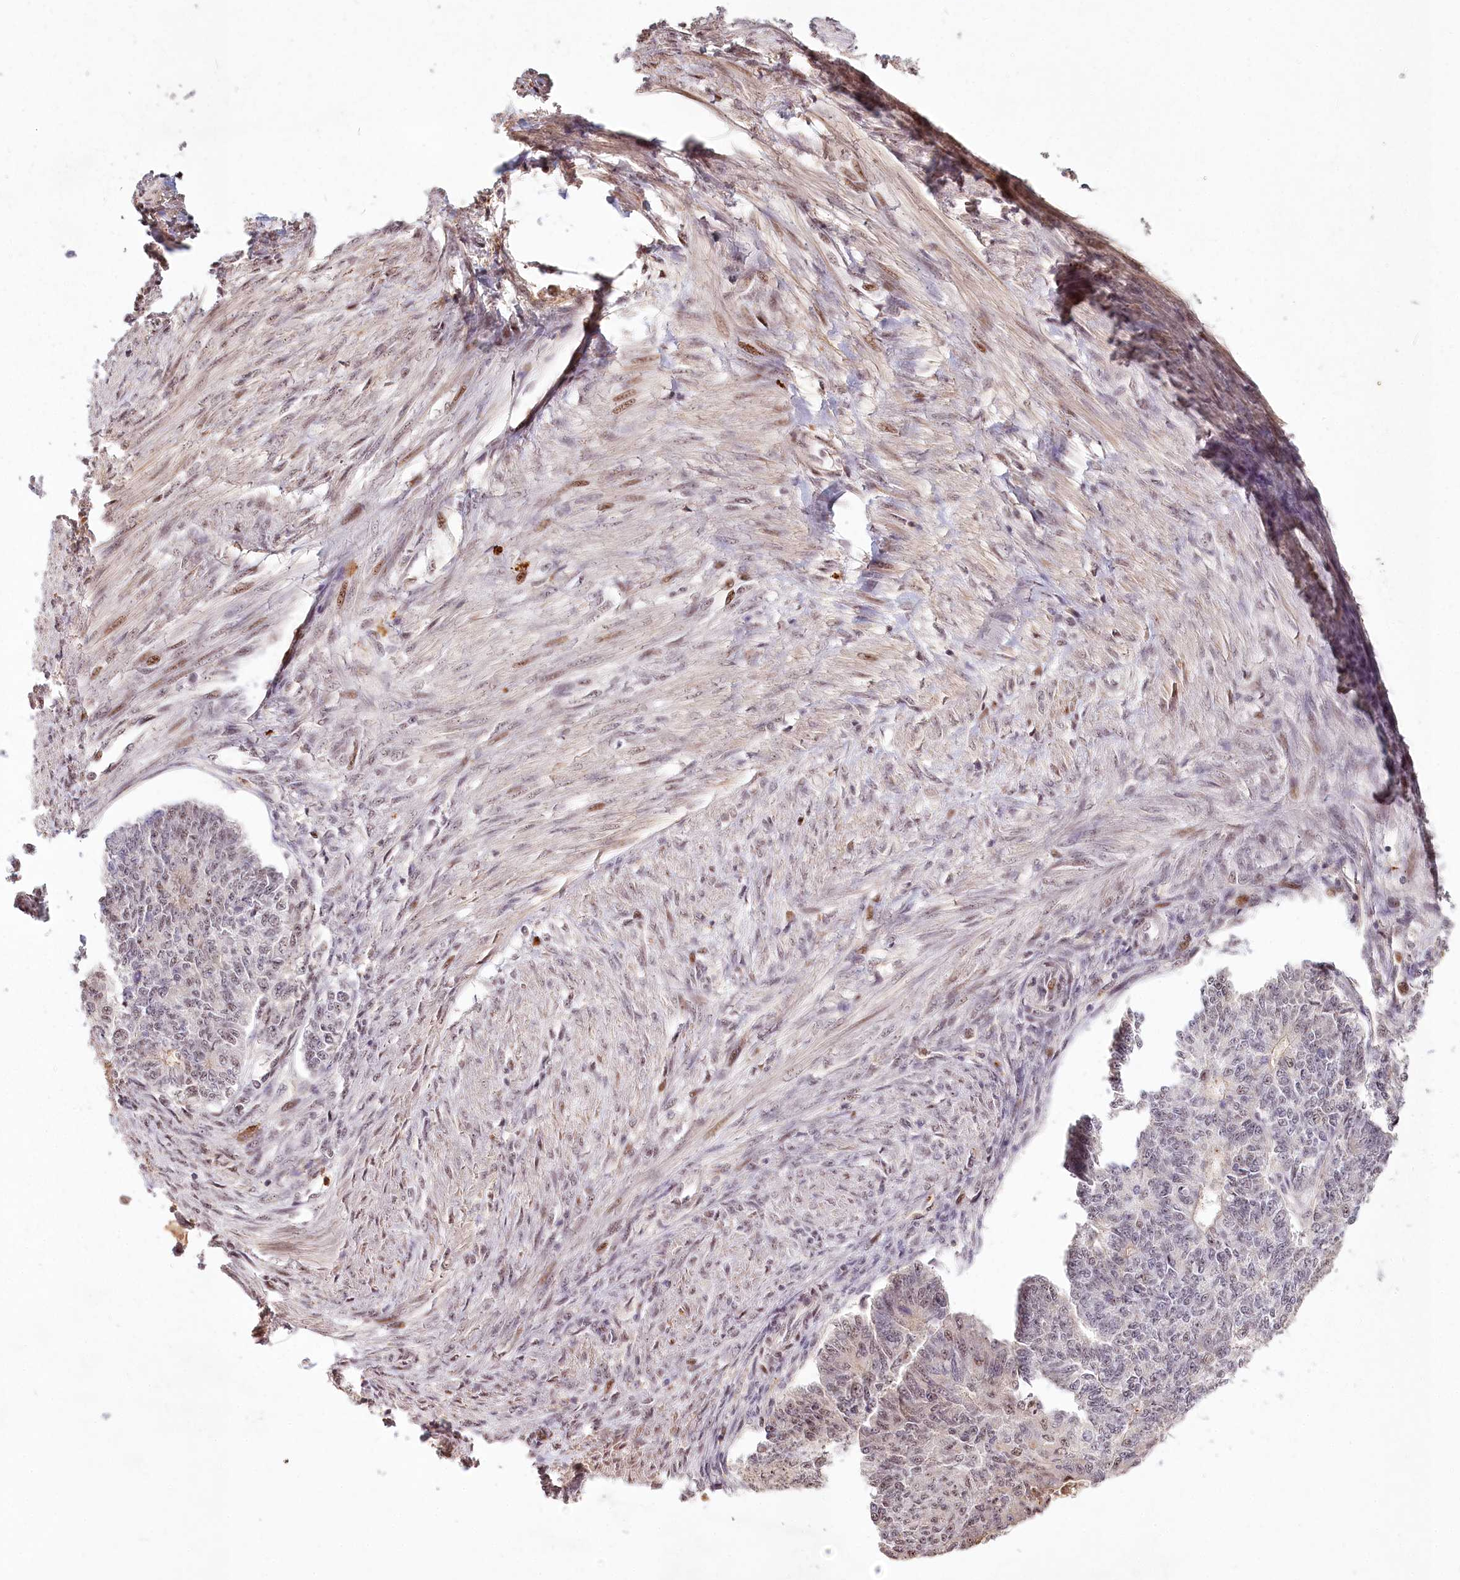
{"staining": {"intensity": "weak", "quantity": "<25%", "location": "nuclear"}, "tissue": "endometrial cancer", "cell_type": "Tumor cells", "image_type": "cancer", "snomed": [{"axis": "morphology", "description": "Adenocarcinoma, NOS"}, {"axis": "topography", "description": "Endometrium"}], "caption": "IHC of human adenocarcinoma (endometrial) reveals no expression in tumor cells.", "gene": "PYROXD1", "patient": {"sex": "female", "age": 32}}